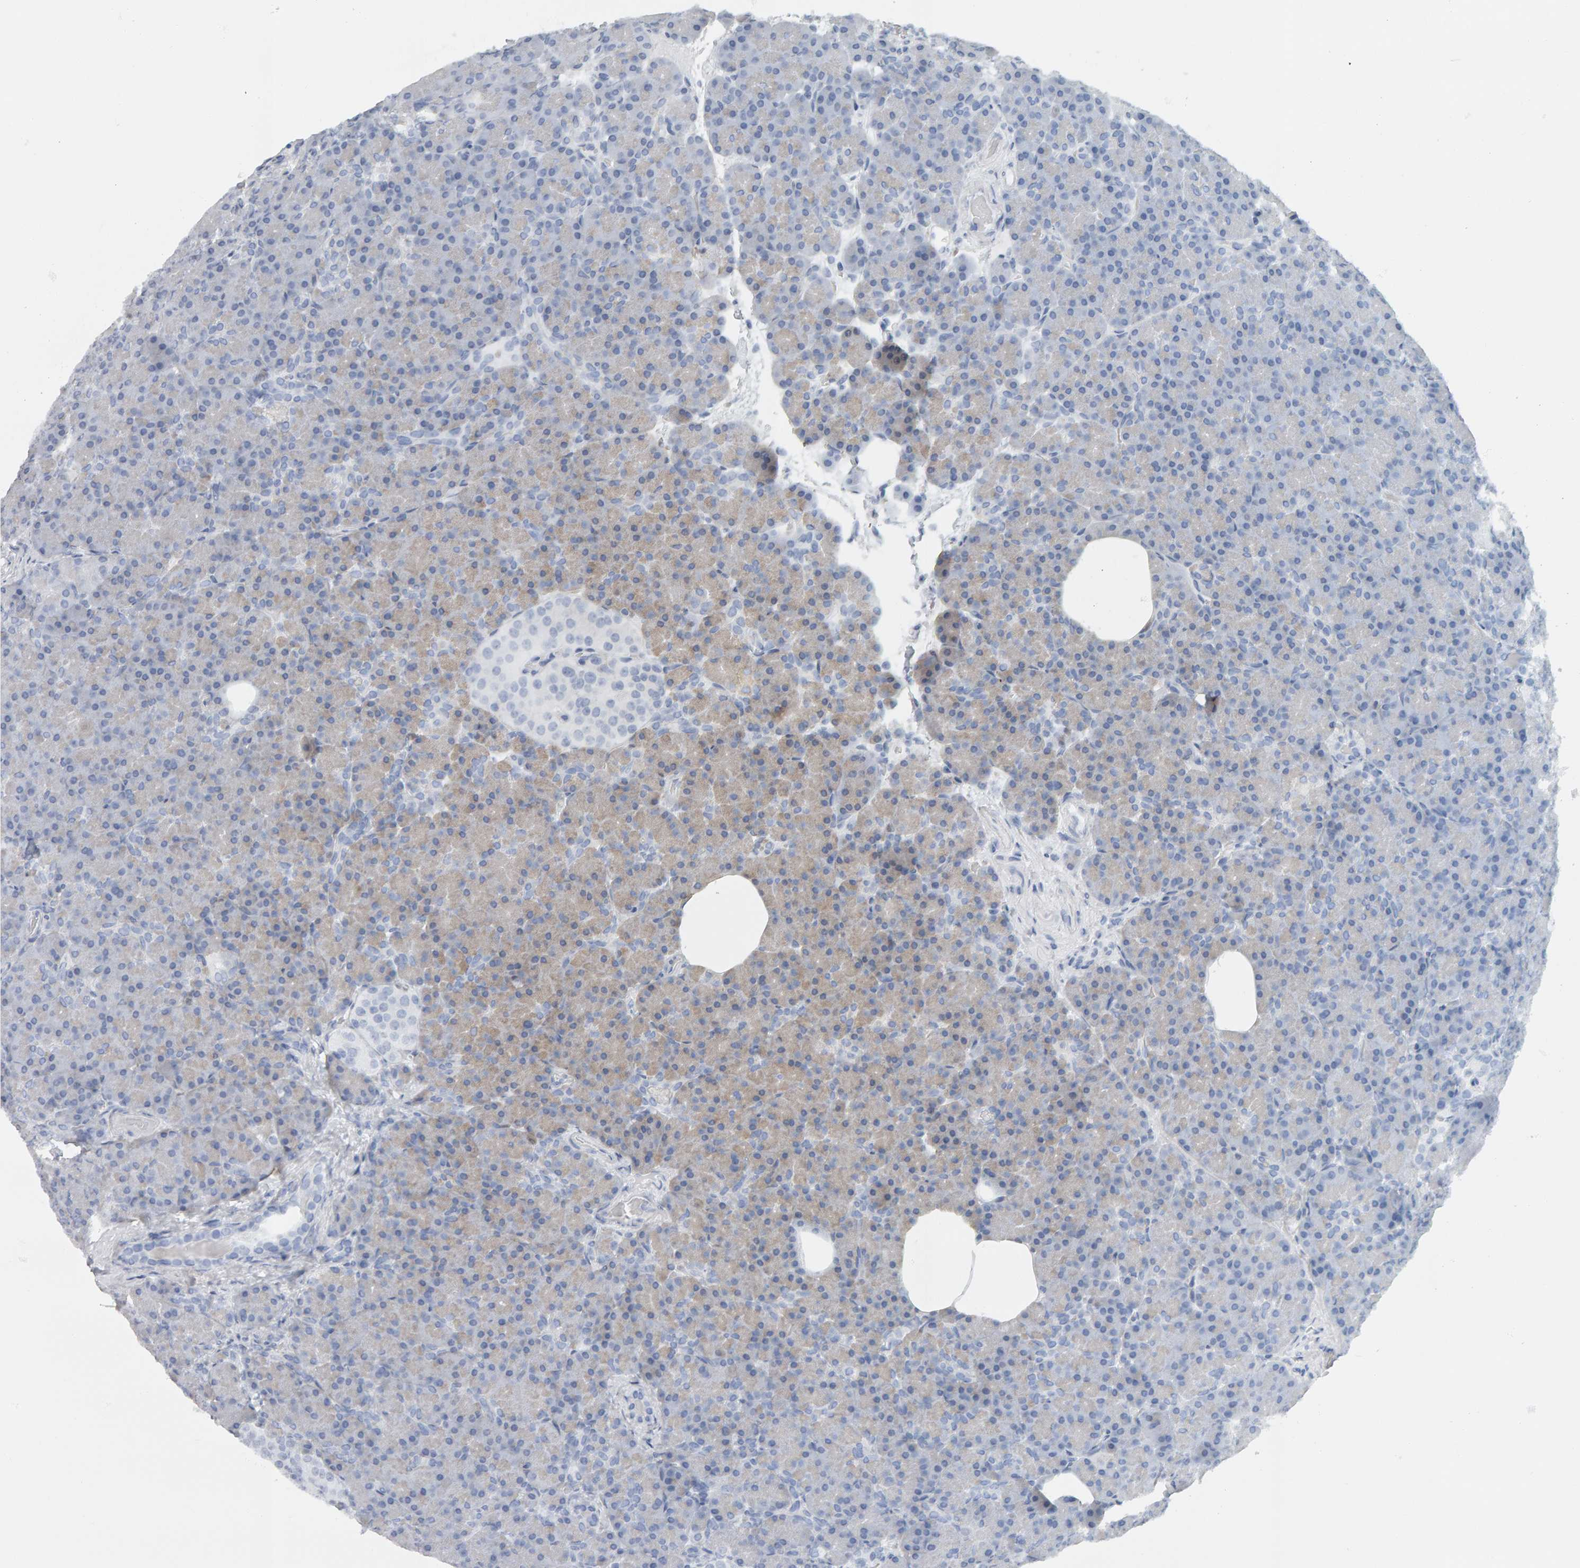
{"staining": {"intensity": "weak", "quantity": "25%-75%", "location": "cytoplasmic/membranous"}, "tissue": "pancreas", "cell_type": "Exocrine glandular cells", "image_type": "normal", "snomed": [{"axis": "morphology", "description": "Normal tissue, NOS"}, {"axis": "topography", "description": "Pancreas"}], "caption": "This photomicrograph demonstrates immunohistochemistry staining of benign human pancreas, with low weak cytoplasmic/membranous staining in about 25%-75% of exocrine glandular cells.", "gene": "ADHFE1", "patient": {"sex": "female", "age": 43}}